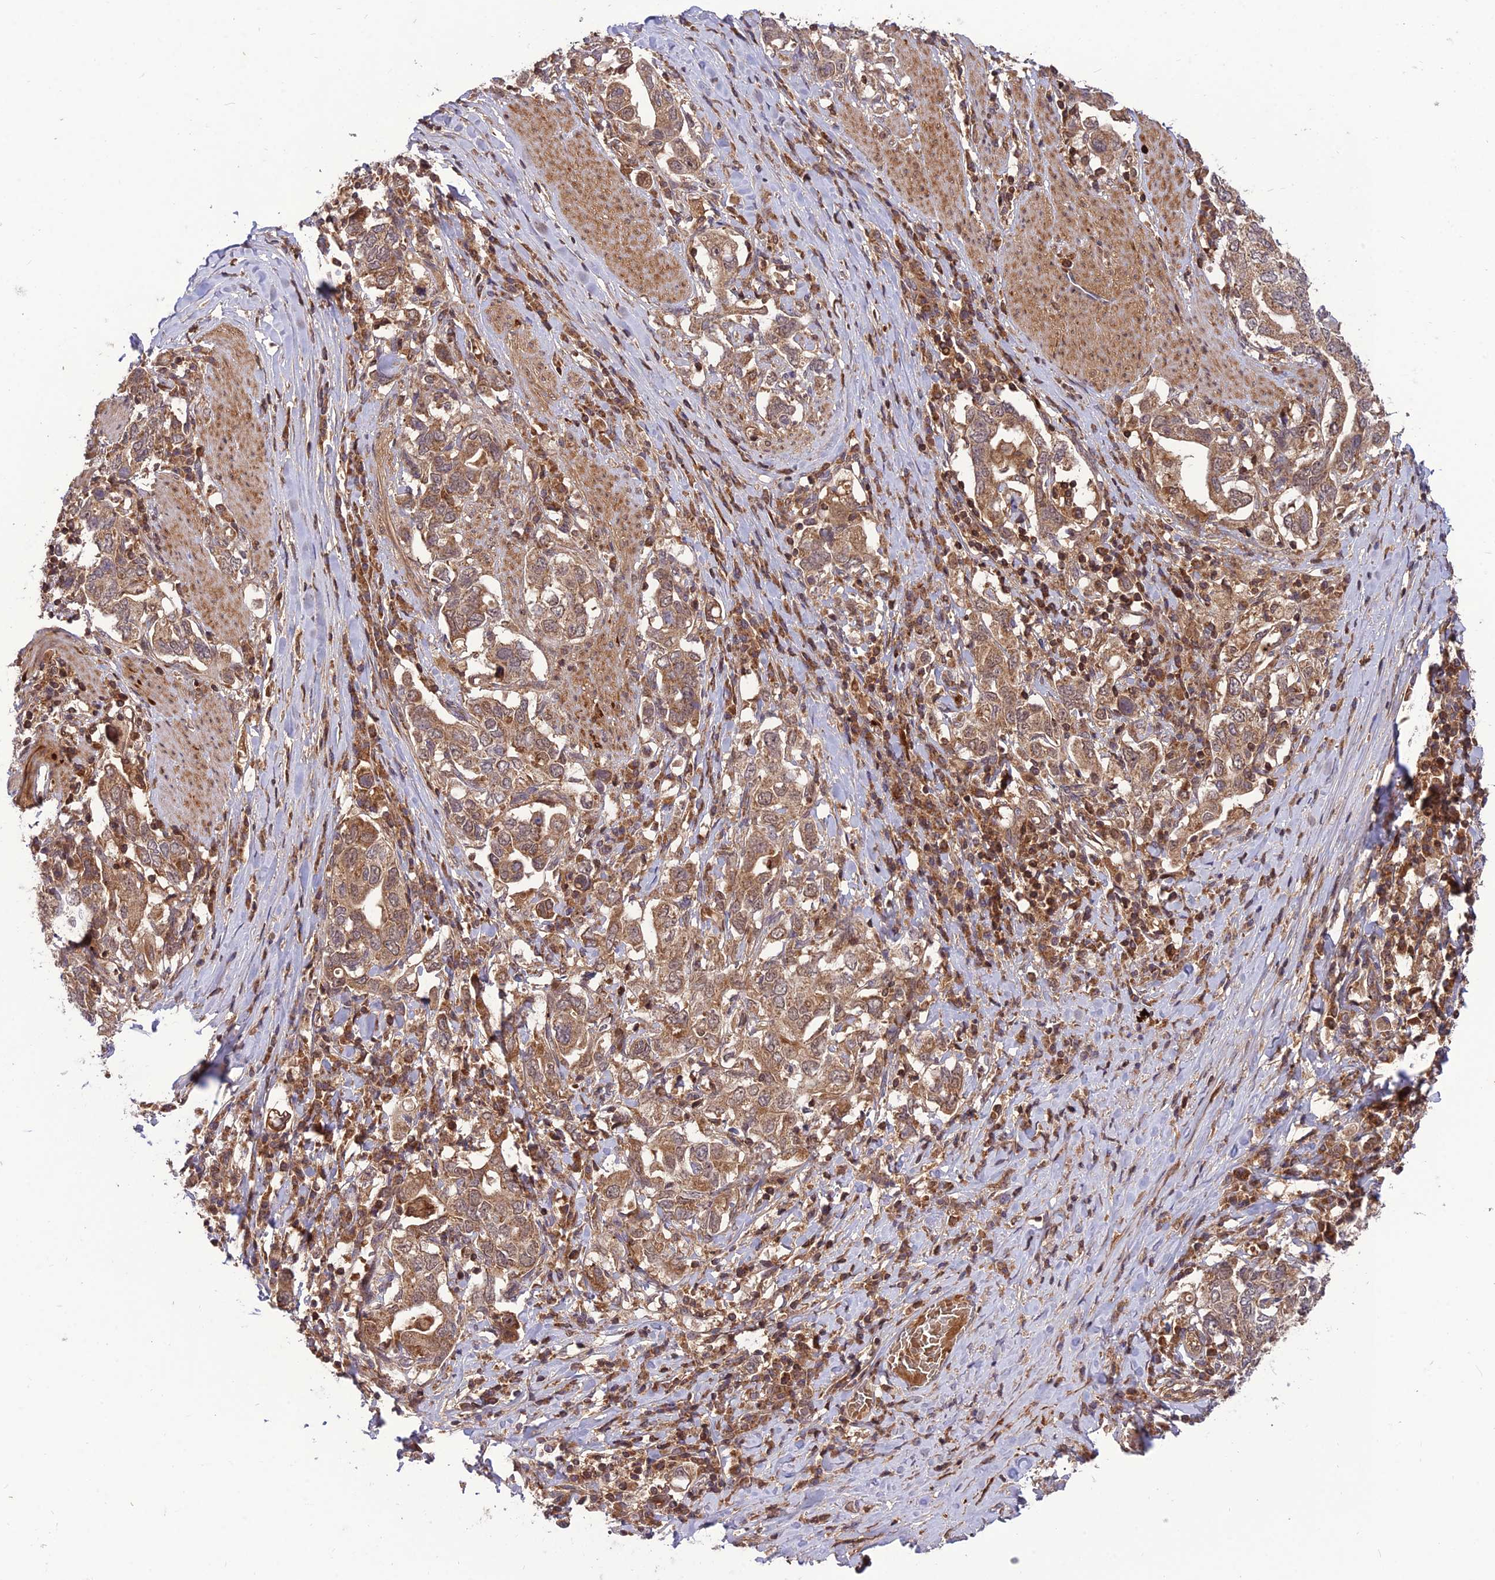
{"staining": {"intensity": "moderate", "quantity": ">75%", "location": "cytoplasmic/membranous,nuclear"}, "tissue": "stomach cancer", "cell_type": "Tumor cells", "image_type": "cancer", "snomed": [{"axis": "morphology", "description": "Adenocarcinoma, NOS"}, {"axis": "topography", "description": "Stomach, upper"}, {"axis": "topography", "description": "Stomach"}], "caption": "The image shows immunohistochemical staining of stomach cancer. There is moderate cytoplasmic/membranous and nuclear positivity is identified in about >75% of tumor cells.", "gene": "NDUFC1", "patient": {"sex": "male", "age": 62}}